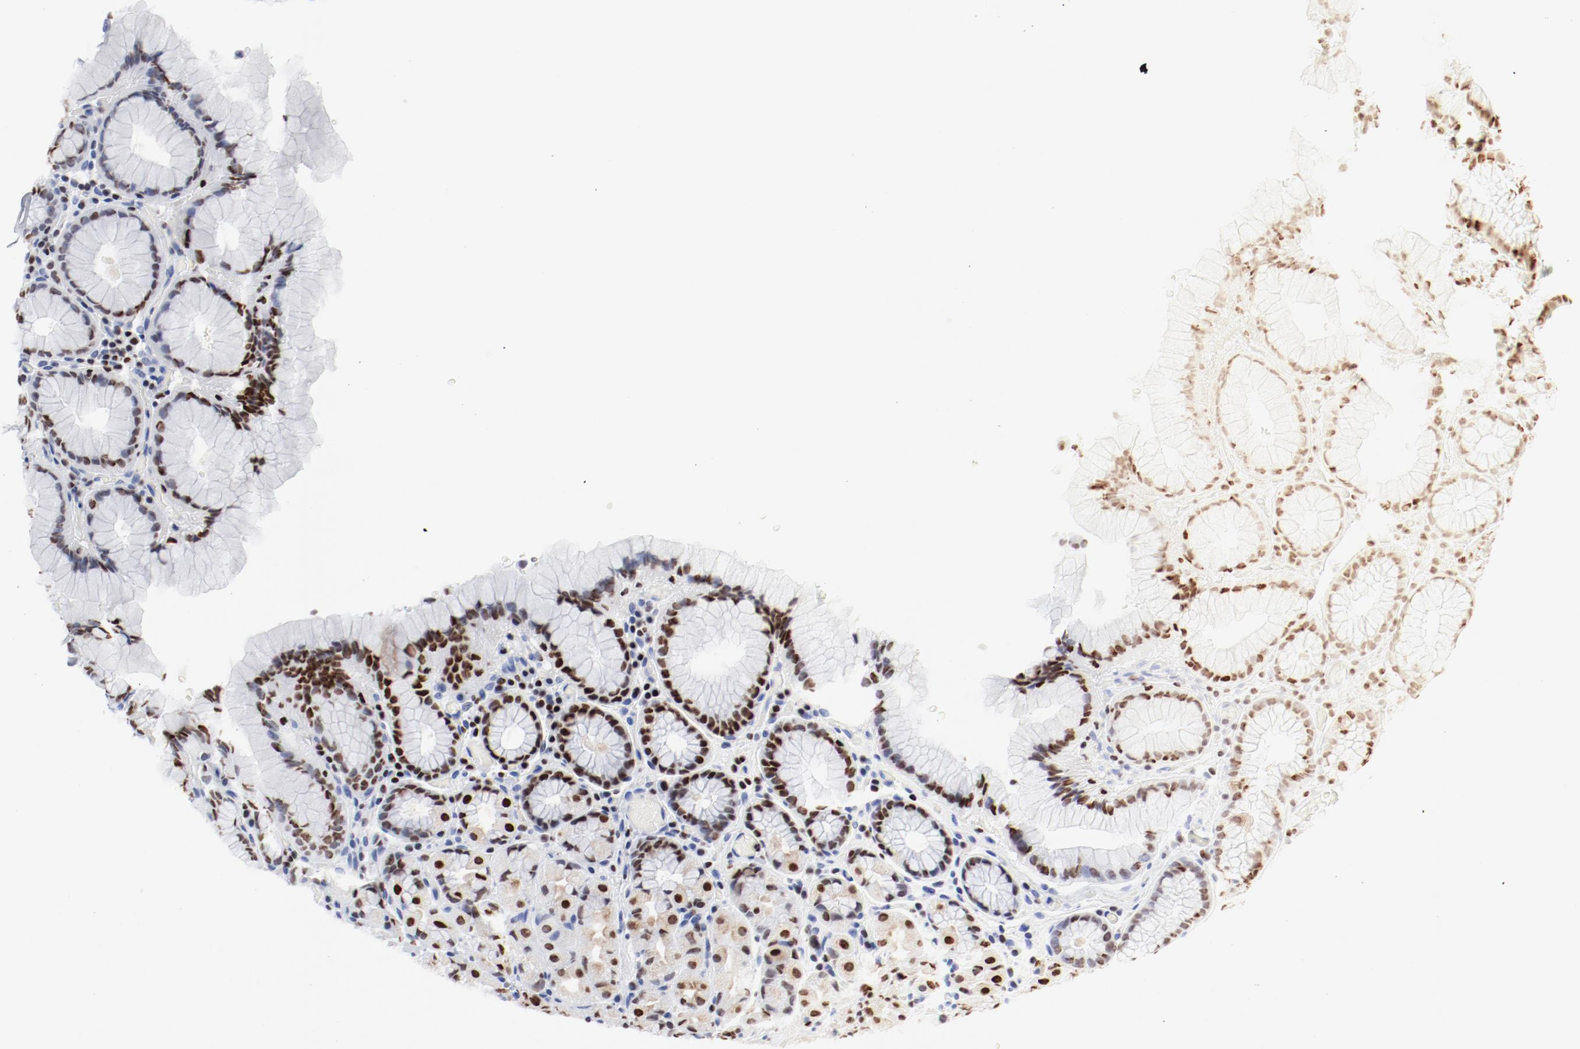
{"staining": {"intensity": "moderate", "quantity": "<25%", "location": "nuclear"}, "tissue": "stomach", "cell_type": "Glandular cells", "image_type": "normal", "snomed": [{"axis": "morphology", "description": "Normal tissue, NOS"}, {"axis": "topography", "description": "Stomach, lower"}], "caption": "Stomach stained for a protein (brown) displays moderate nuclear positive staining in about <25% of glandular cells.", "gene": "SMARCC2", "patient": {"sex": "male", "age": 56}}